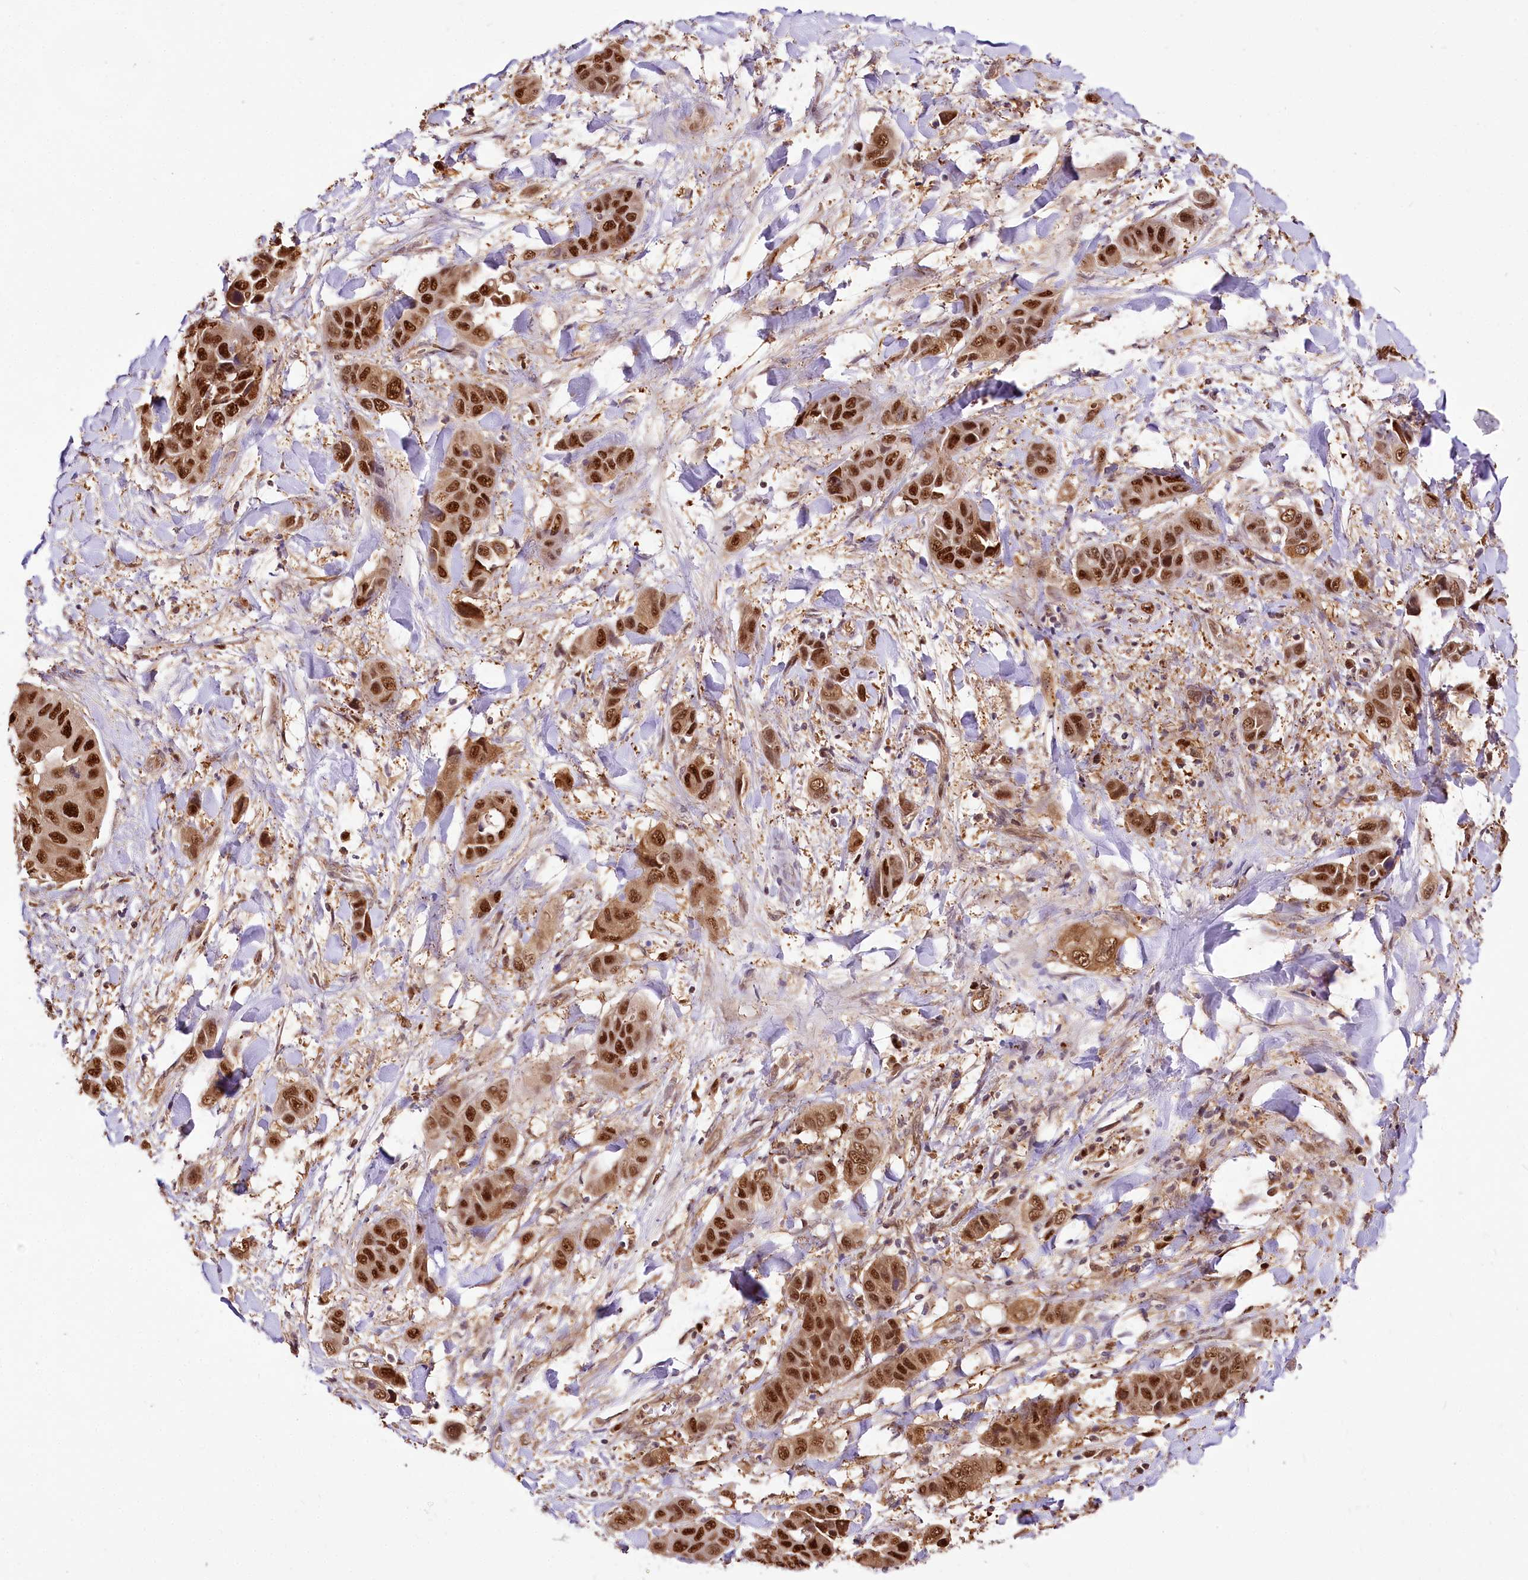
{"staining": {"intensity": "strong", "quantity": ">75%", "location": "nuclear"}, "tissue": "liver cancer", "cell_type": "Tumor cells", "image_type": "cancer", "snomed": [{"axis": "morphology", "description": "Cholangiocarcinoma"}, {"axis": "topography", "description": "Liver"}], "caption": "This micrograph demonstrates liver cholangiocarcinoma stained with immunohistochemistry to label a protein in brown. The nuclear of tumor cells show strong positivity for the protein. Nuclei are counter-stained blue.", "gene": "GNL3L", "patient": {"sex": "female", "age": 52}}